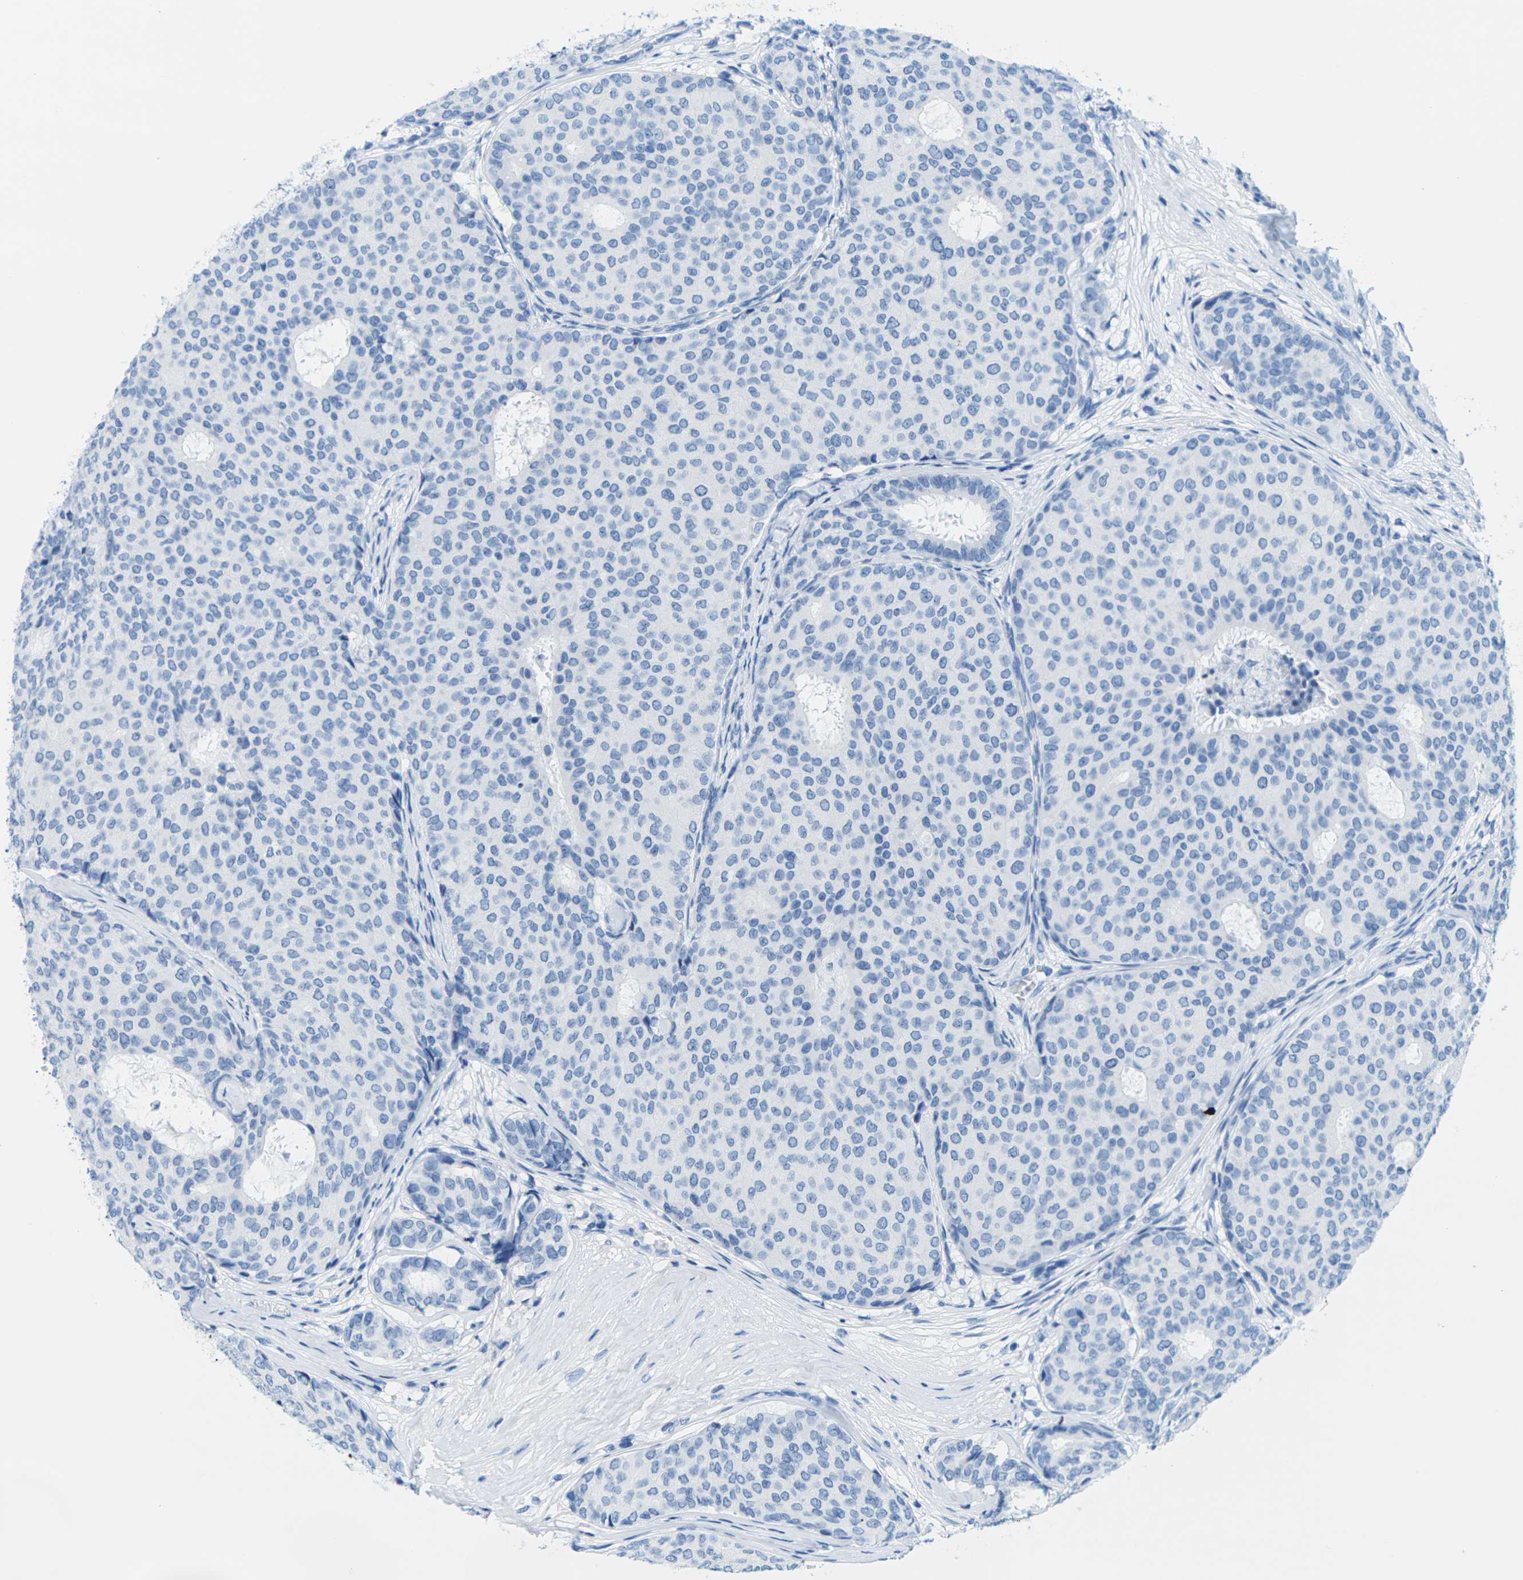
{"staining": {"intensity": "negative", "quantity": "none", "location": "none"}, "tissue": "breast cancer", "cell_type": "Tumor cells", "image_type": "cancer", "snomed": [{"axis": "morphology", "description": "Duct carcinoma"}, {"axis": "topography", "description": "Breast"}], "caption": "Immunohistochemistry (IHC) photomicrograph of breast cancer (infiltrating ductal carcinoma) stained for a protein (brown), which reveals no positivity in tumor cells.", "gene": "SLC12A1", "patient": {"sex": "female", "age": 75}}